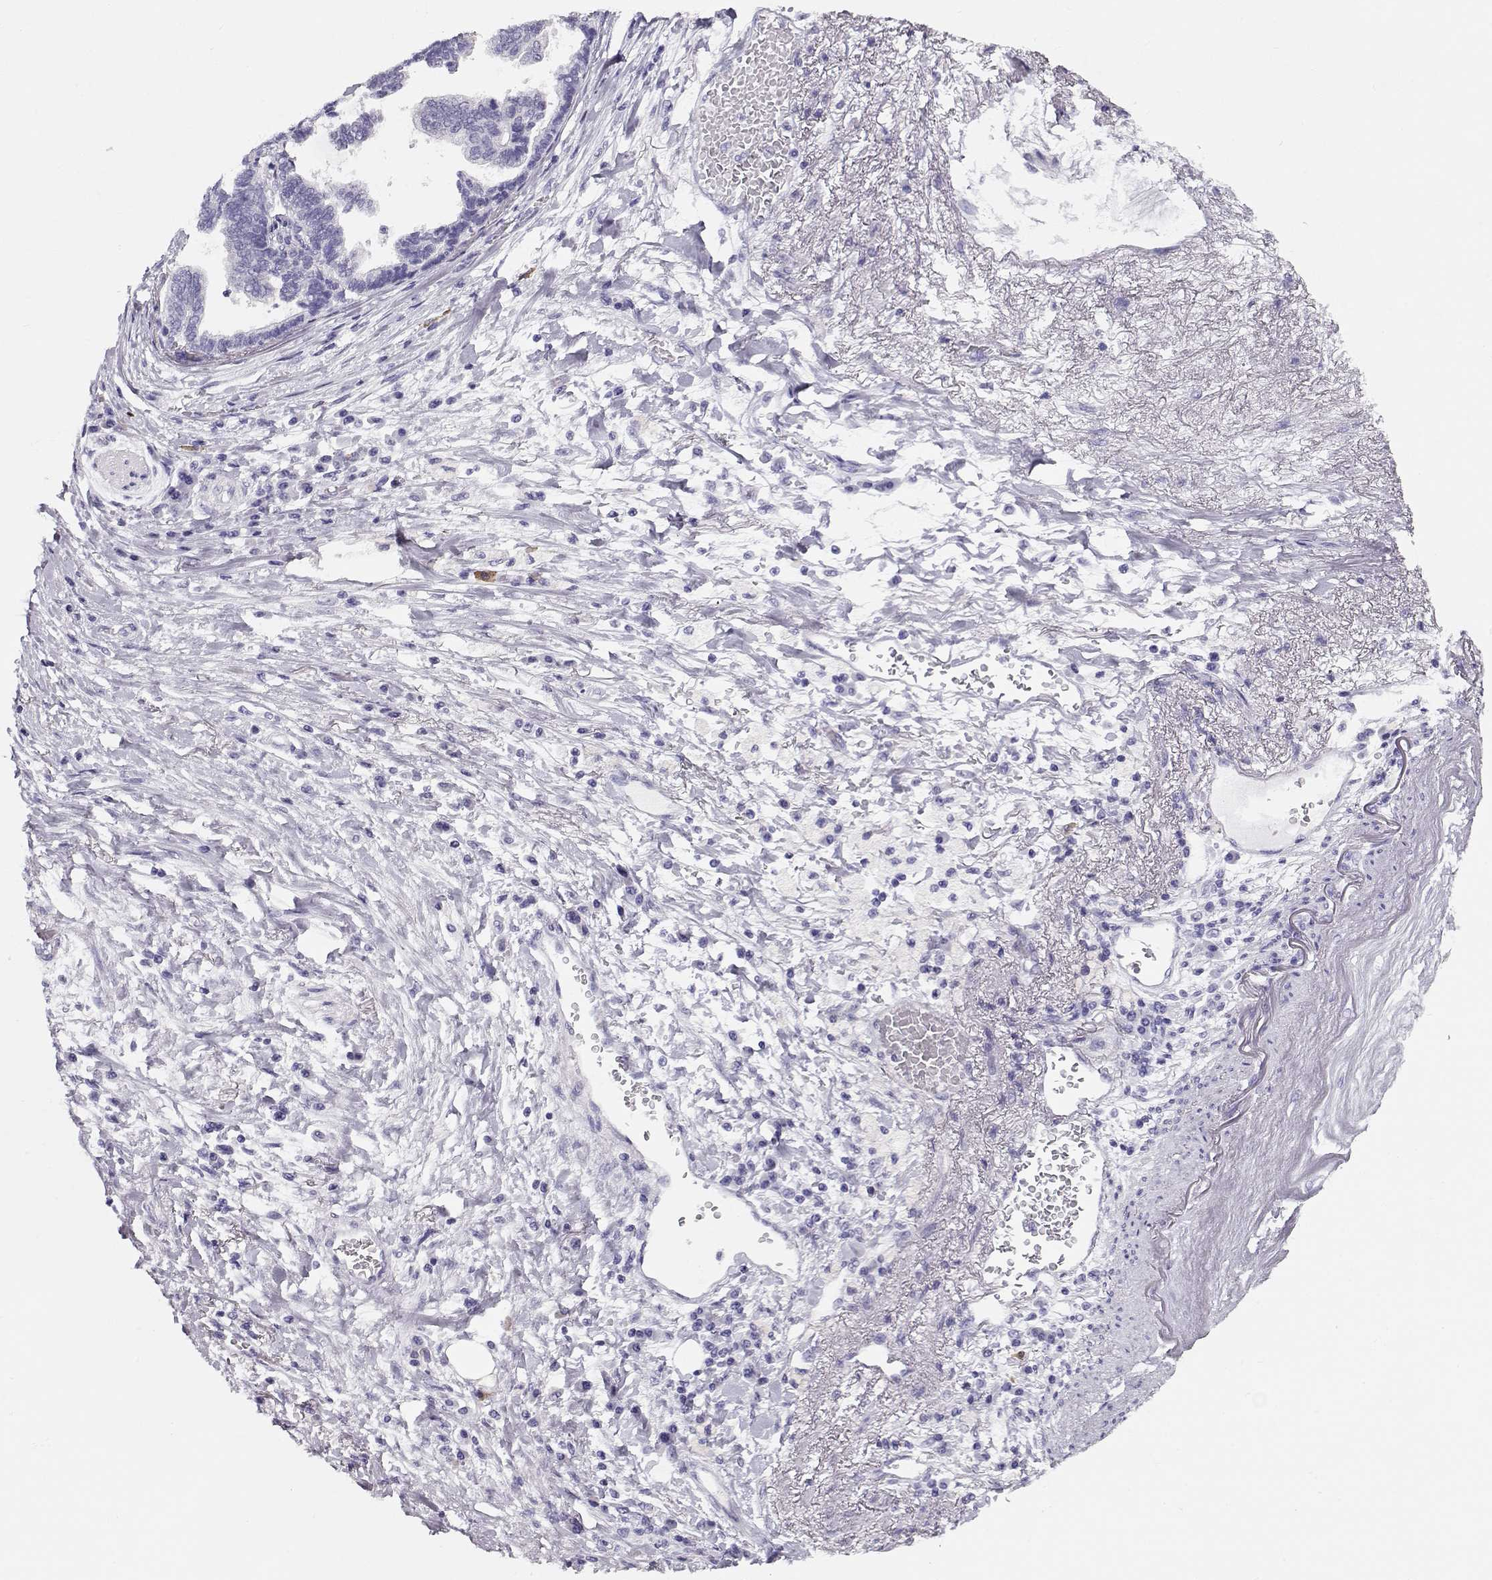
{"staining": {"intensity": "negative", "quantity": "none", "location": "none"}, "tissue": "stomach cancer", "cell_type": "Tumor cells", "image_type": "cancer", "snomed": [{"axis": "morphology", "description": "Adenocarcinoma, NOS"}, {"axis": "topography", "description": "Stomach"}], "caption": "This micrograph is of stomach cancer stained with immunohistochemistry (IHC) to label a protein in brown with the nuclei are counter-stained blue. There is no staining in tumor cells.", "gene": "CRX", "patient": {"sex": "male", "age": 83}}